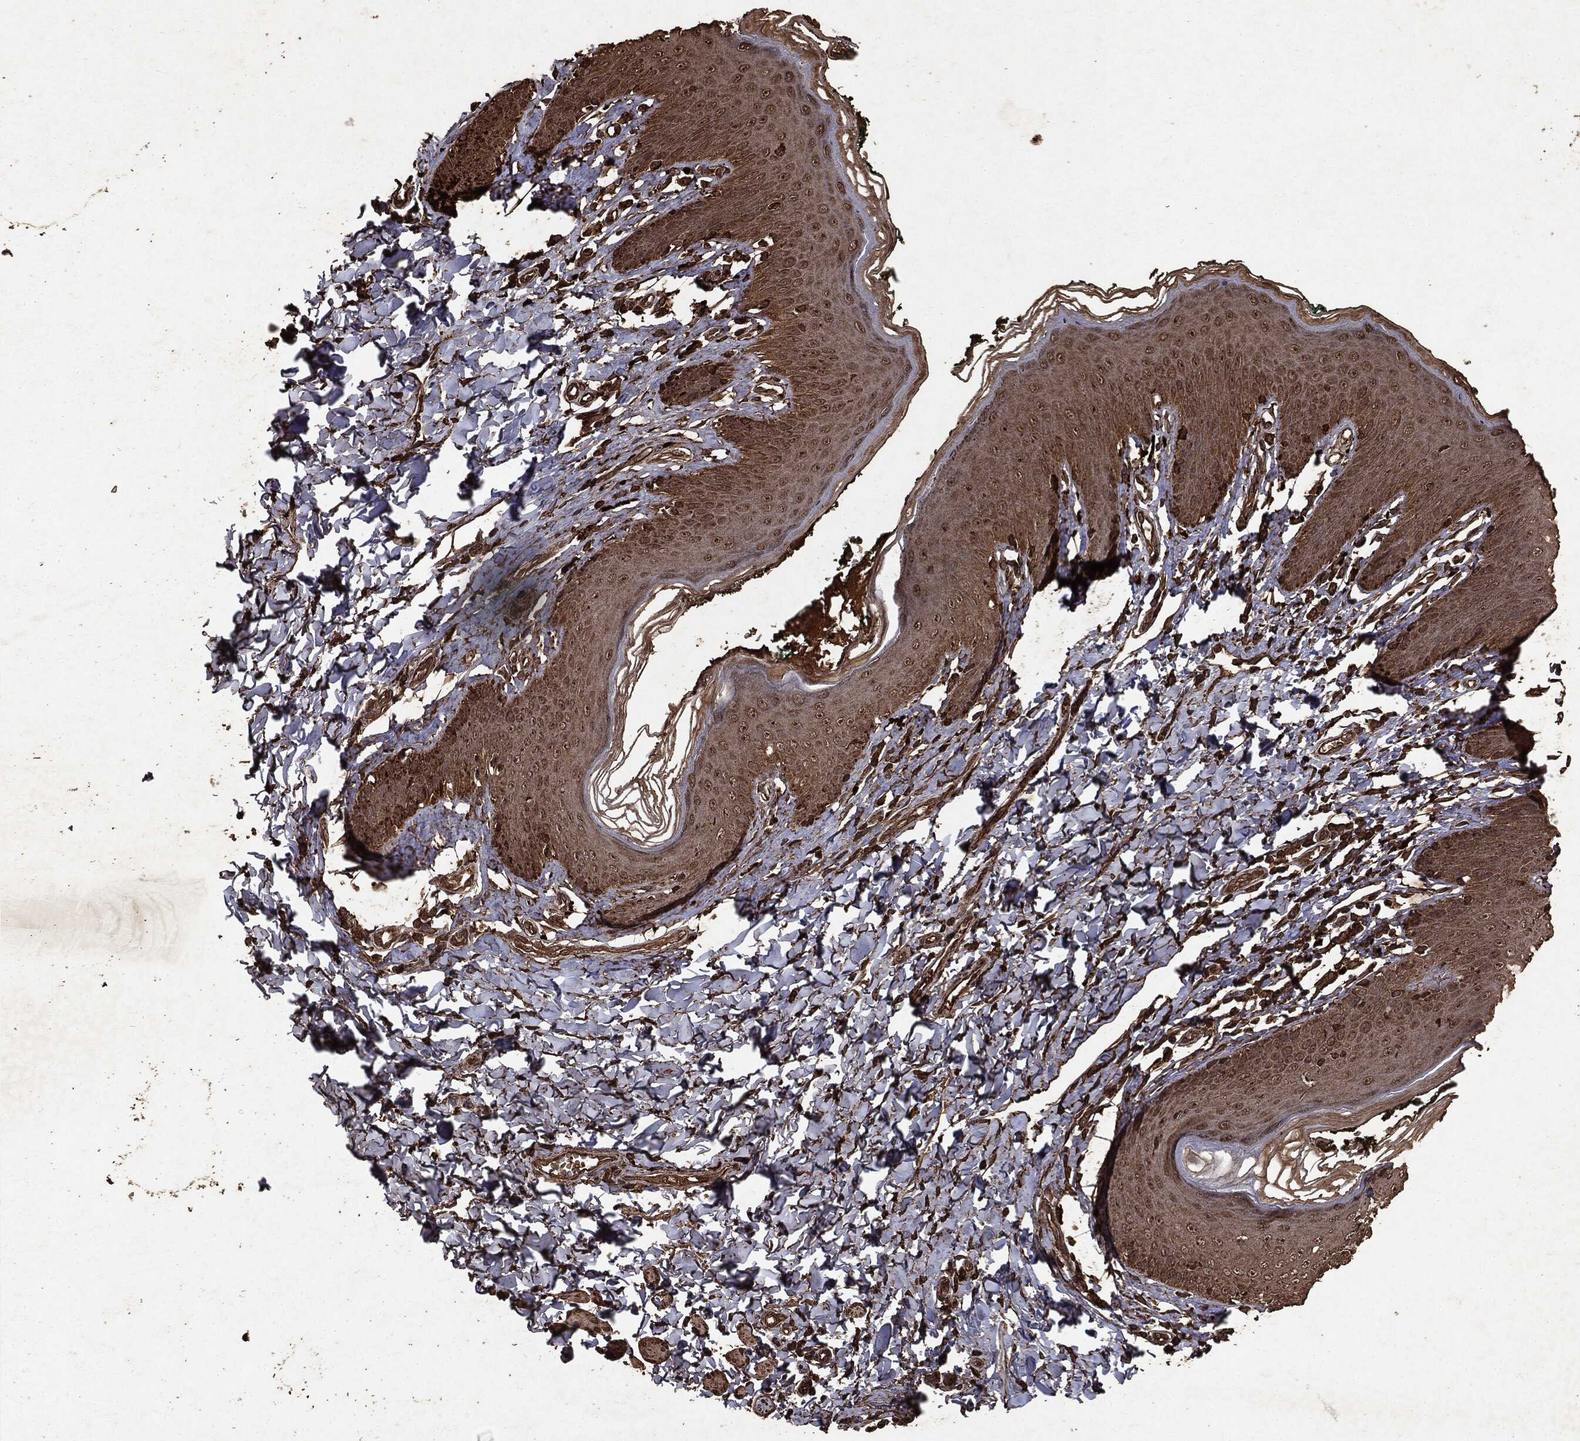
{"staining": {"intensity": "moderate", "quantity": ">75%", "location": "cytoplasmic/membranous"}, "tissue": "skin", "cell_type": "Epidermal cells", "image_type": "normal", "snomed": [{"axis": "morphology", "description": "Normal tissue, NOS"}, {"axis": "topography", "description": "Vulva"}], "caption": "The photomicrograph shows a brown stain indicating the presence of a protein in the cytoplasmic/membranous of epidermal cells in skin. The staining was performed using DAB to visualize the protein expression in brown, while the nuclei were stained in blue with hematoxylin (Magnification: 20x).", "gene": "ARAF", "patient": {"sex": "female", "age": 66}}